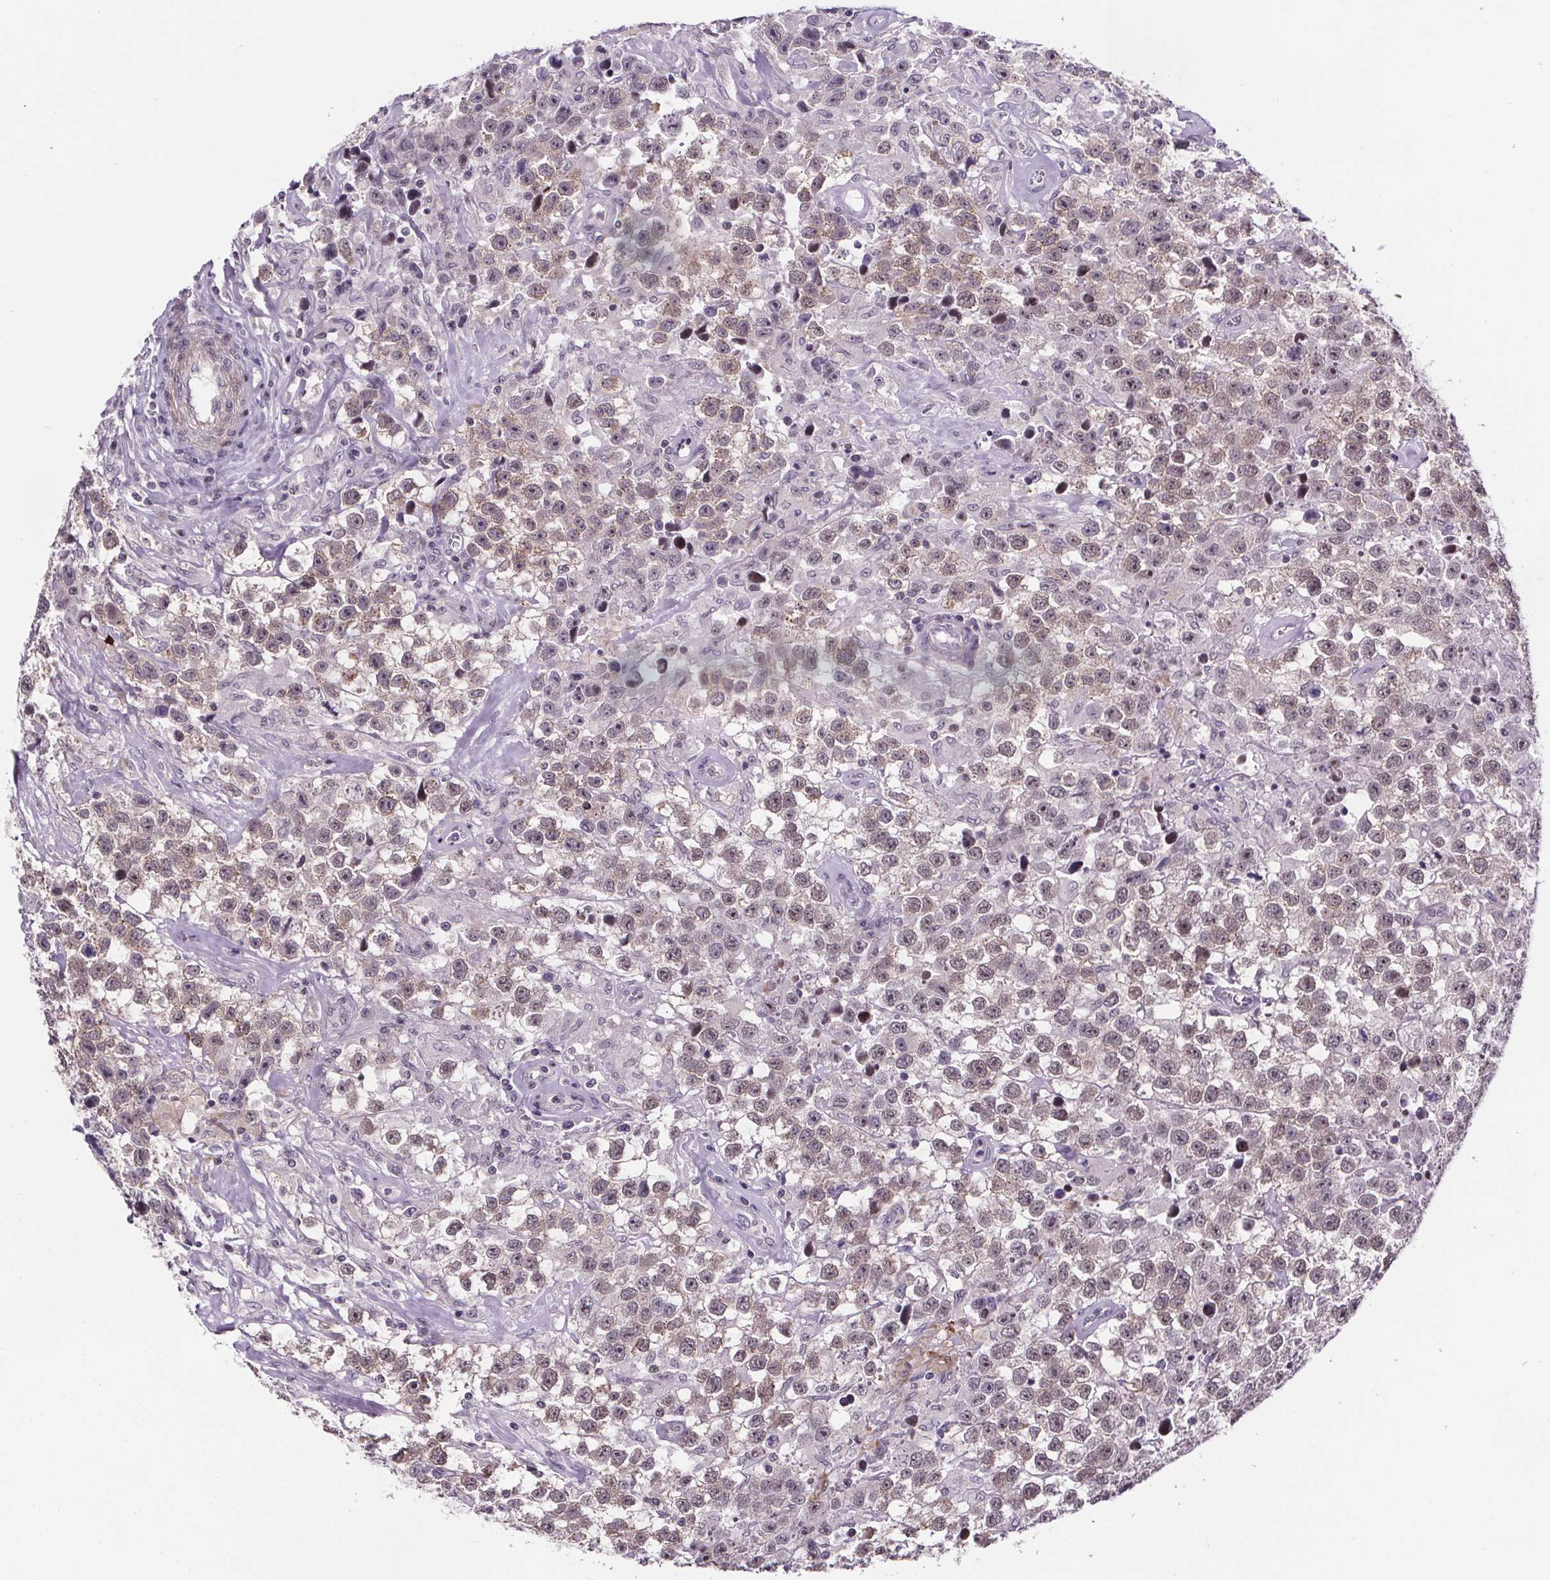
{"staining": {"intensity": "weak", "quantity": "25%-75%", "location": "cytoplasmic/membranous"}, "tissue": "testis cancer", "cell_type": "Tumor cells", "image_type": "cancer", "snomed": [{"axis": "morphology", "description": "Seminoma, NOS"}, {"axis": "topography", "description": "Testis"}], "caption": "Testis seminoma stained for a protein (brown) demonstrates weak cytoplasmic/membranous positive positivity in about 25%-75% of tumor cells.", "gene": "TTC12", "patient": {"sex": "male", "age": 43}}